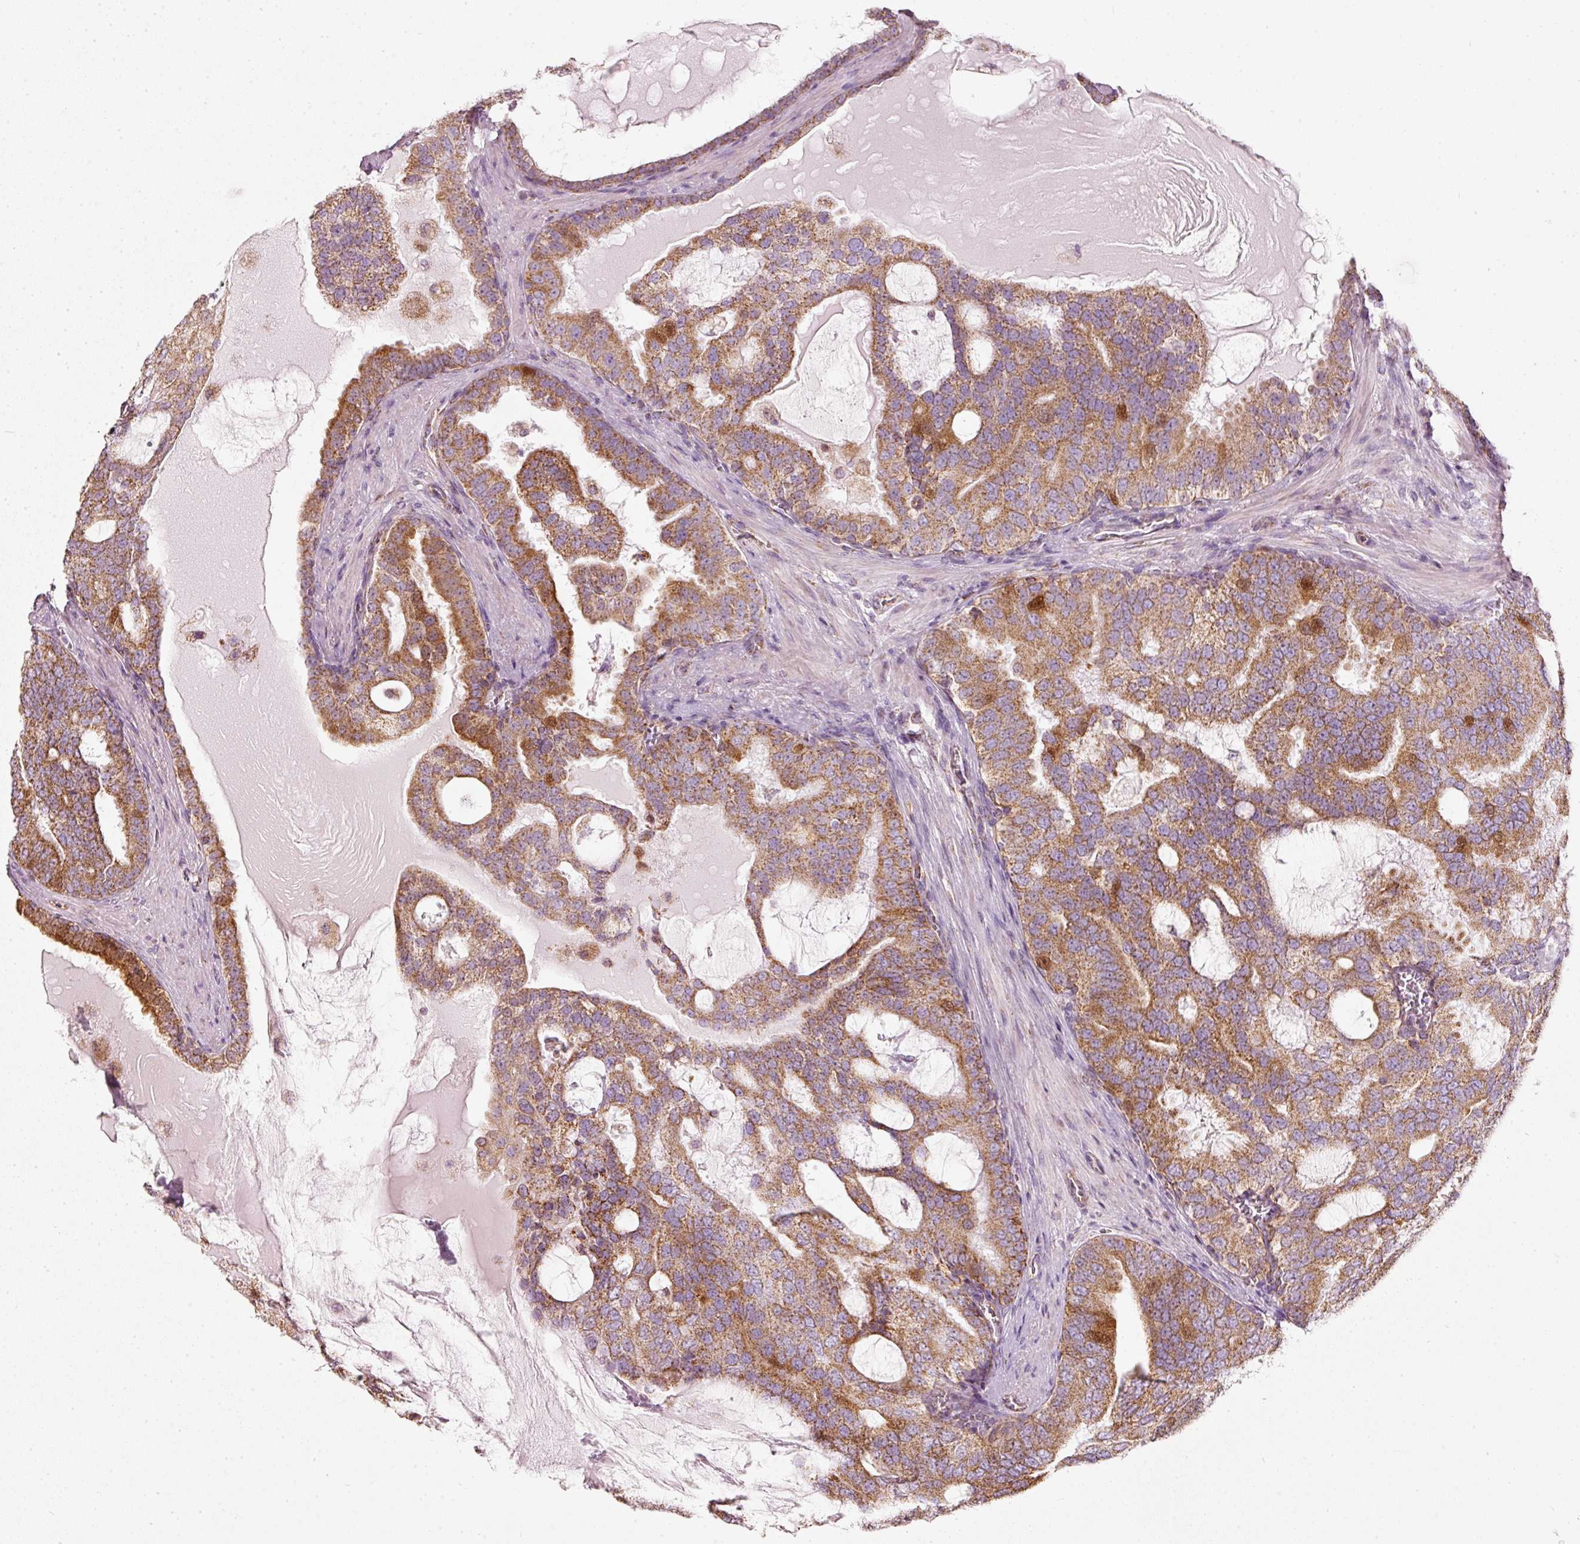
{"staining": {"intensity": "moderate", "quantity": ">75%", "location": "cytoplasmic/membranous,nuclear"}, "tissue": "prostate cancer", "cell_type": "Tumor cells", "image_type": "cancer", "snomed": [{"axis": "morphology", "description": "Adenocarcinoma, High grade"}, {"axis": "topography", "description": "Prostate"}], "caption": "Protein staining by IHC displays moderate cytoplasmic/membranous and nuclear positivity in approximately >75% of tumor cells in prostate cancer.", "gene": "DUT", "patient": {"sex": "male", "age": 55}}